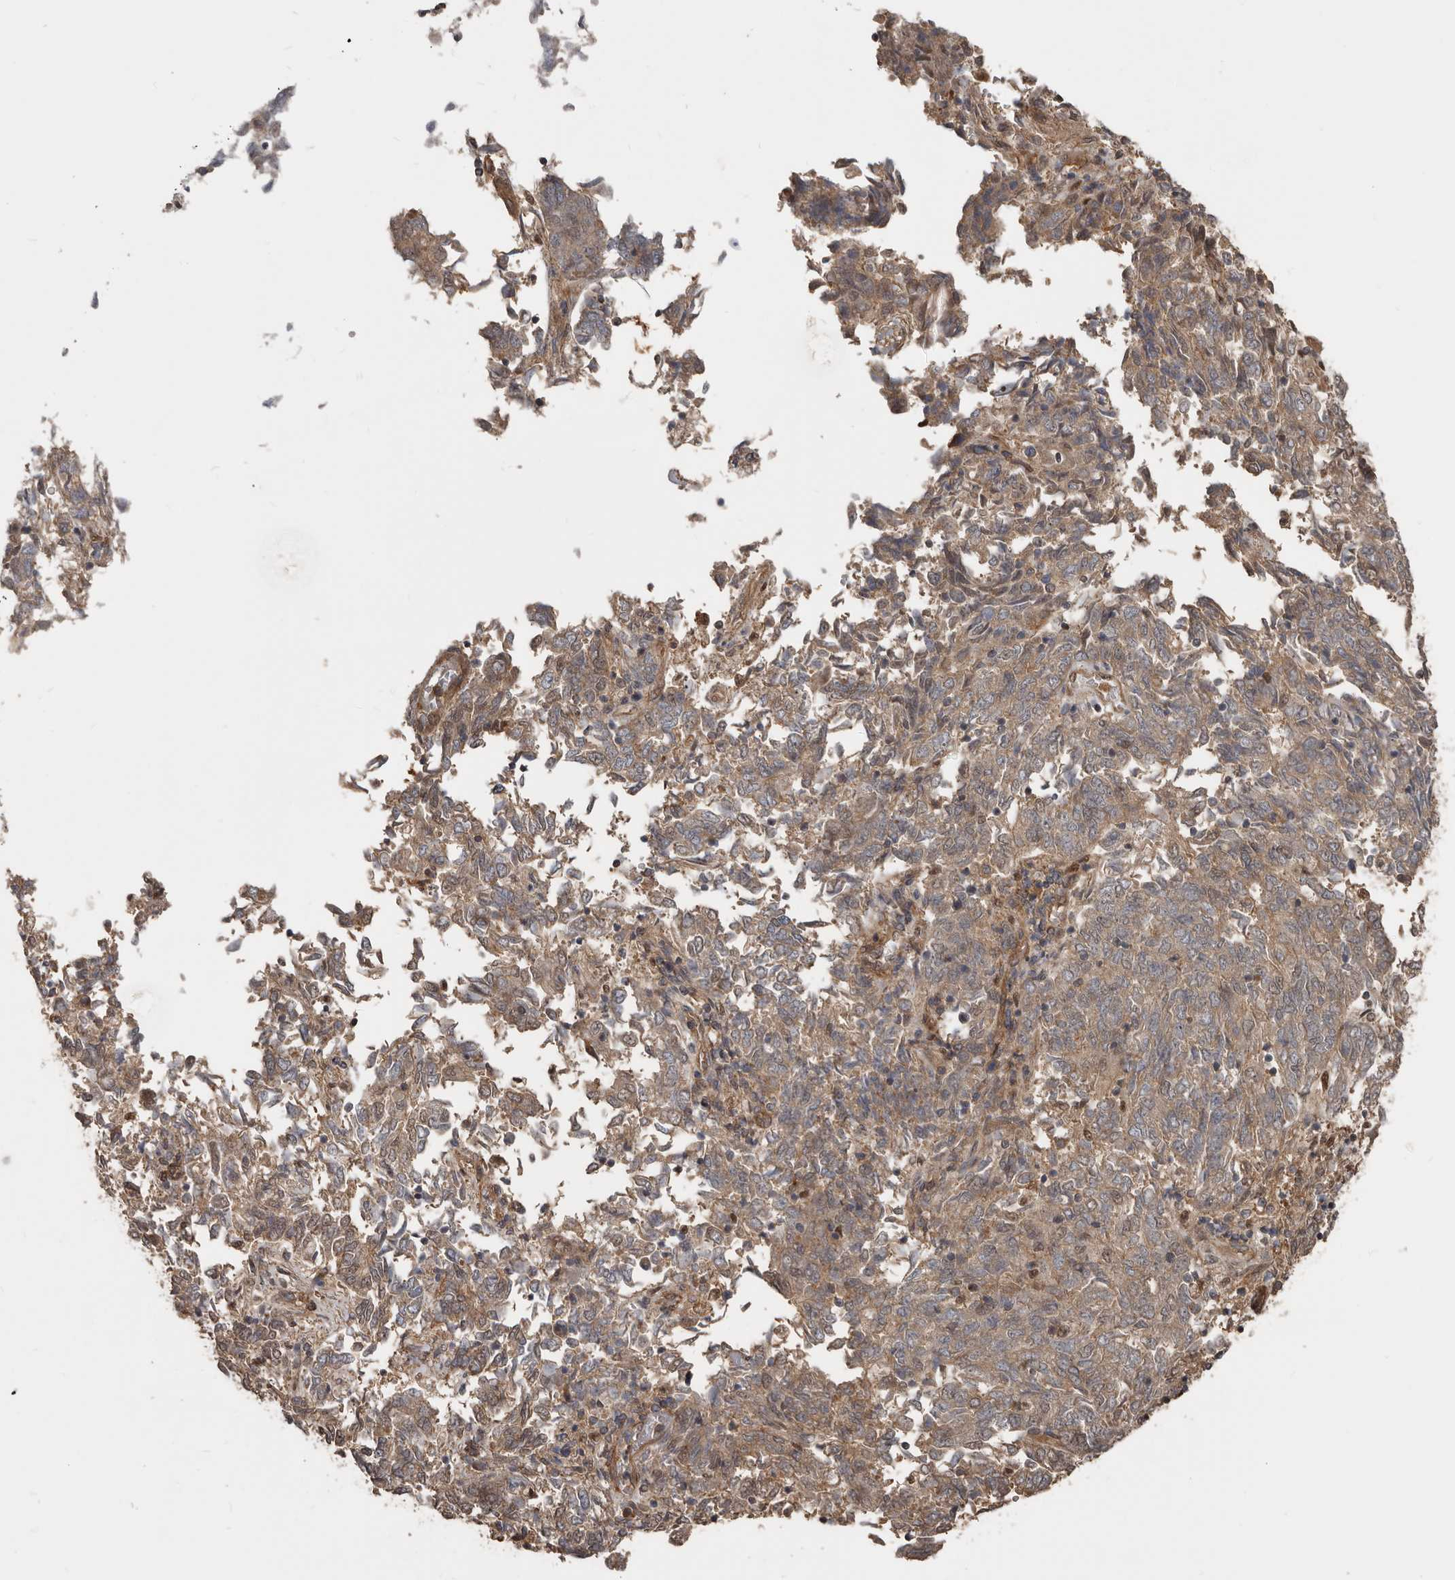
{"staining": {"intensity": "weak", "quantity": ">75%", "location": "cytoplasmic/membranous"}, "tissue": "endometrial cancer", "cell_type": "Tumor cells", "image_type": "cancer", "snomed": [{"axis": "morphology", "description": "Adenocarcinoma, NOS"}, {"axis": "topography", "description": "Endometrium"}], "caption": "Immunohistochemistry staining of endometrial adenocarcinoma, which displays low levels of weak cytoplasmic/membranous expression in about >75% of tumor cells indicating weak cytoplasmic/membranous protein positivity. The staining was performed using DAB (3,3'-diaminobenzidine) (brown) for protein detection and nuclei were counterstained in hematoxylin (blue).", "gene": "EXOC3L1", "patient": {"sex": "female", "age": 80}}